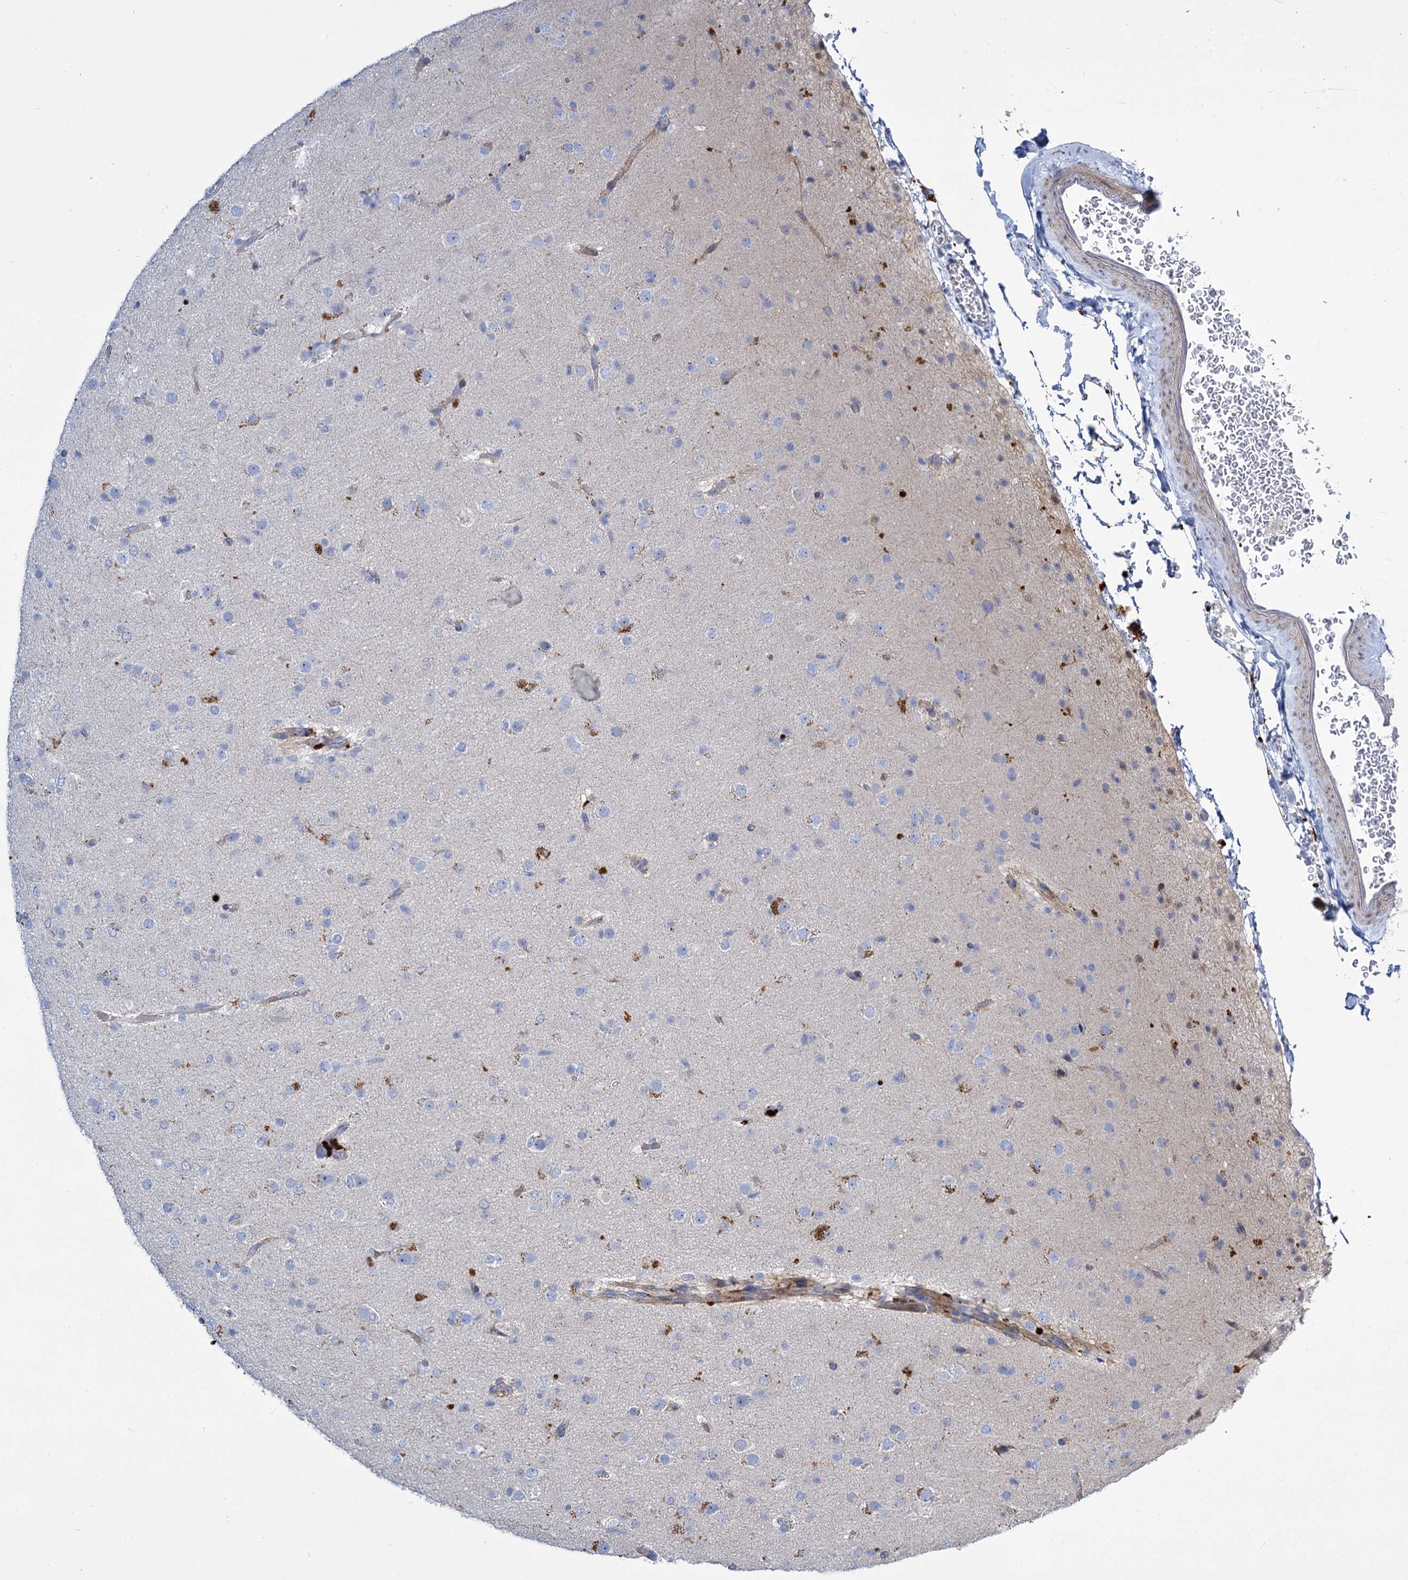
{"staining": {"intensity": "negative", "quantity": "none", "location": "none"}, "tissue": "glioma", "cell_type": "Tumor cells", "image_type": "cancer", "snomed": [{"axis": "morphology", "description": "Glioma, malignant, Low grade"}, {"axis": "topography", "description": "Brain"}], "caption": "The histopathology image exhibits no significant staining in tumor cells of malignant glioma (low-grade).", "gene": "TRIM77", "patient": {"sex": "male", "age": 65}}